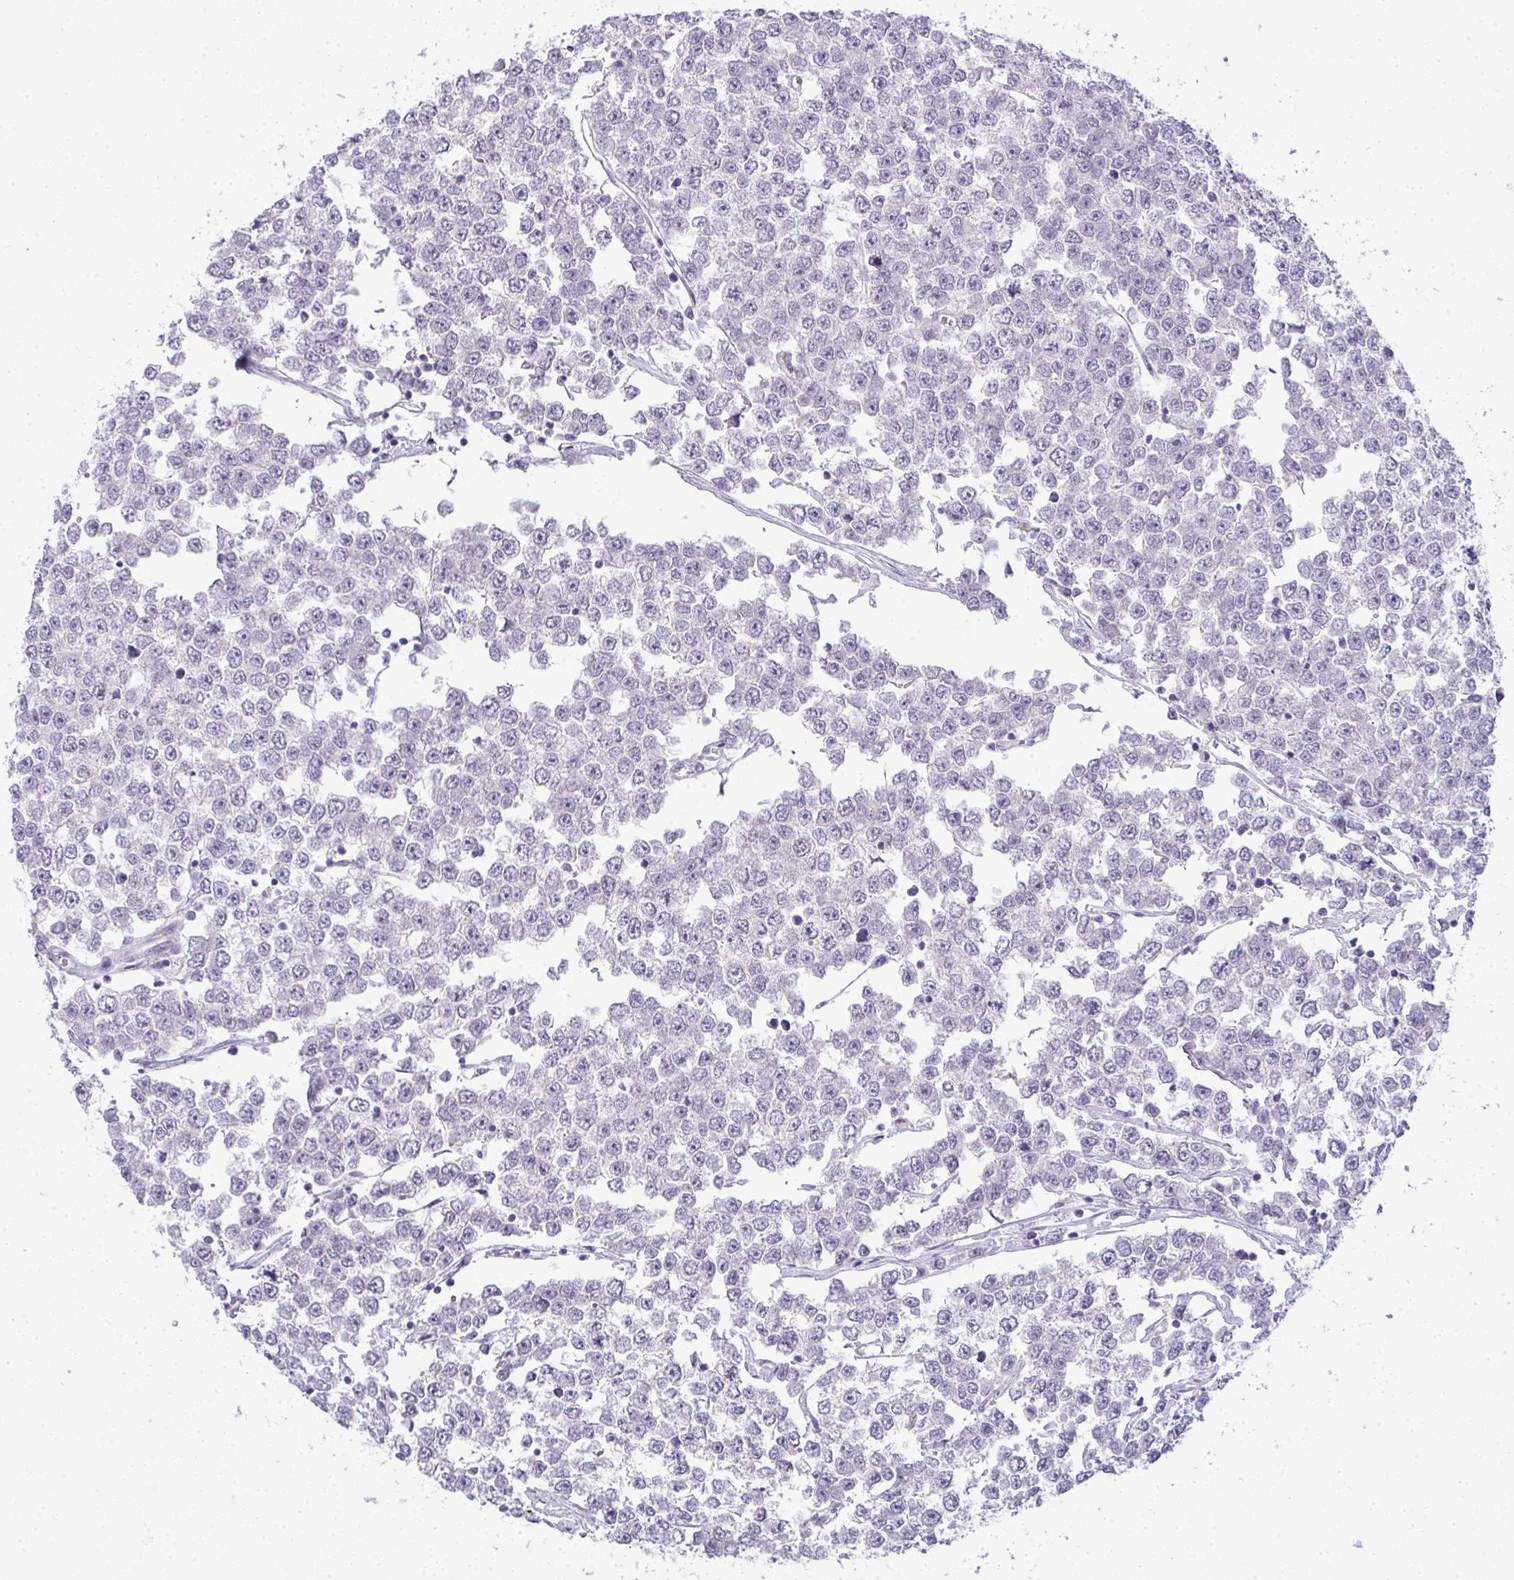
{"staining": {"intensity": "negative", "quantity": "none", "location": "none"}, "tissue": "testis cancer", "cell_type": "Tumor cells", "image_type": "cancer", "snomed": [{"axis": "morphology", "description": "Seminoma, NOS"}, {"axis": "morphology", "description": "Carcinoma, Embryonal, NOS"}, {"axis": "topography", "description": "Testis"}], "caption": "Embryonal carcinoma (testis) was stained to show a protein in brown. There is no significant positivity in tumor cells.", "gene": "TMEM82", "patient": {"sex": "male", "age": 52}}